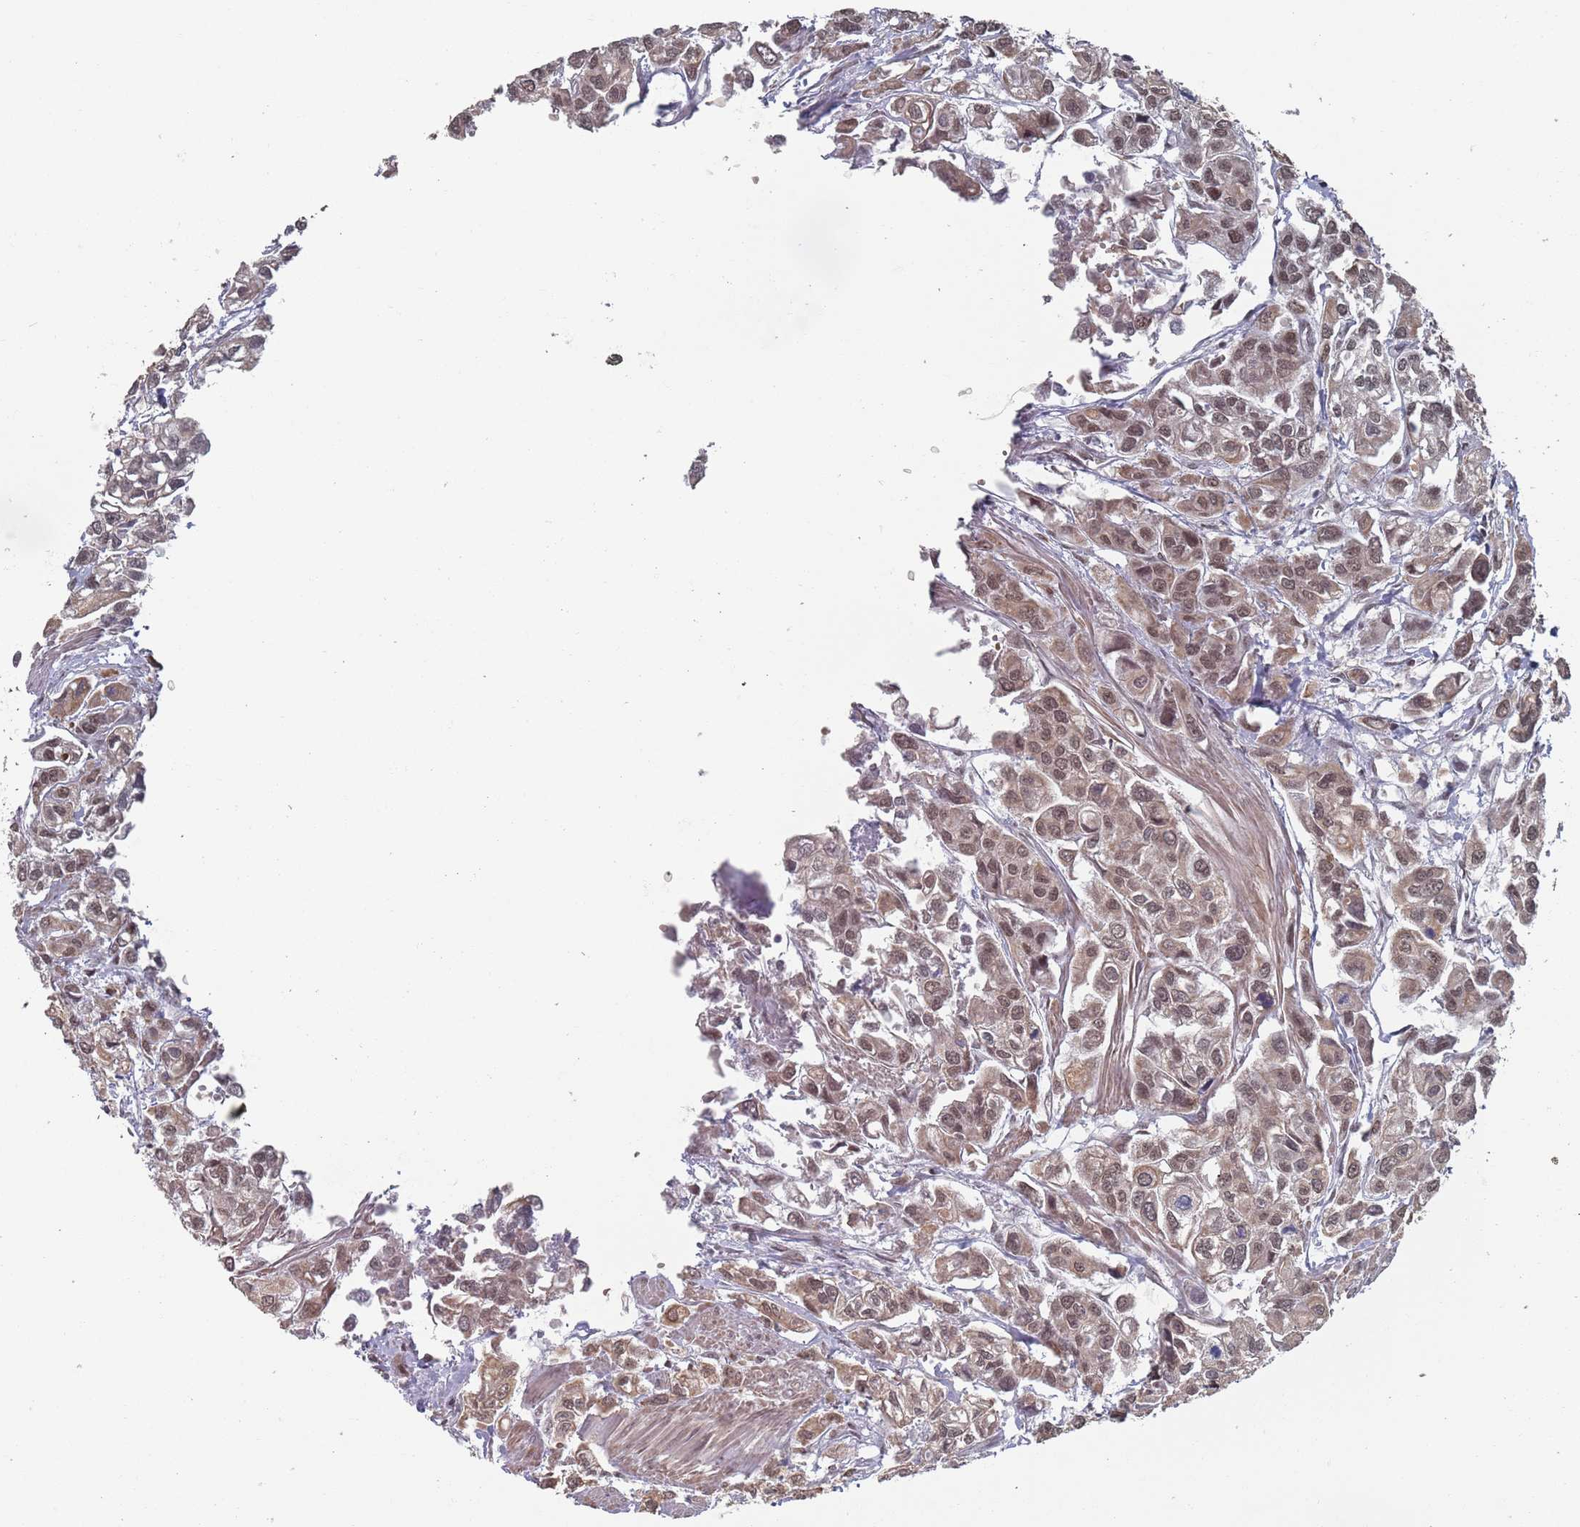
{"staining": {"intensity": "moderate", "quantity": ">75%", "location": "nuclear"}, "tissue": "urothelial cancer", "cell_type": "Tumor cells", "image_type": "cancer", "snomed": [{"axis": "morphology", "description": "Urothelial carcinoma, High grade"}, {"axis": "topography", "description": "Urinary bladder"}], "caption": "Urothelial carcinoma (high-grade) stained with IHC displays moderate nuclear staining in approximately >75% of tumor cells. The protein of interest is stained brown, and the nuclei are stained in blue (DAB IHC with brightfield microscopy, high magnification).", "gene": "DGKD", "patient": {"sex": "male", "age": 67}}